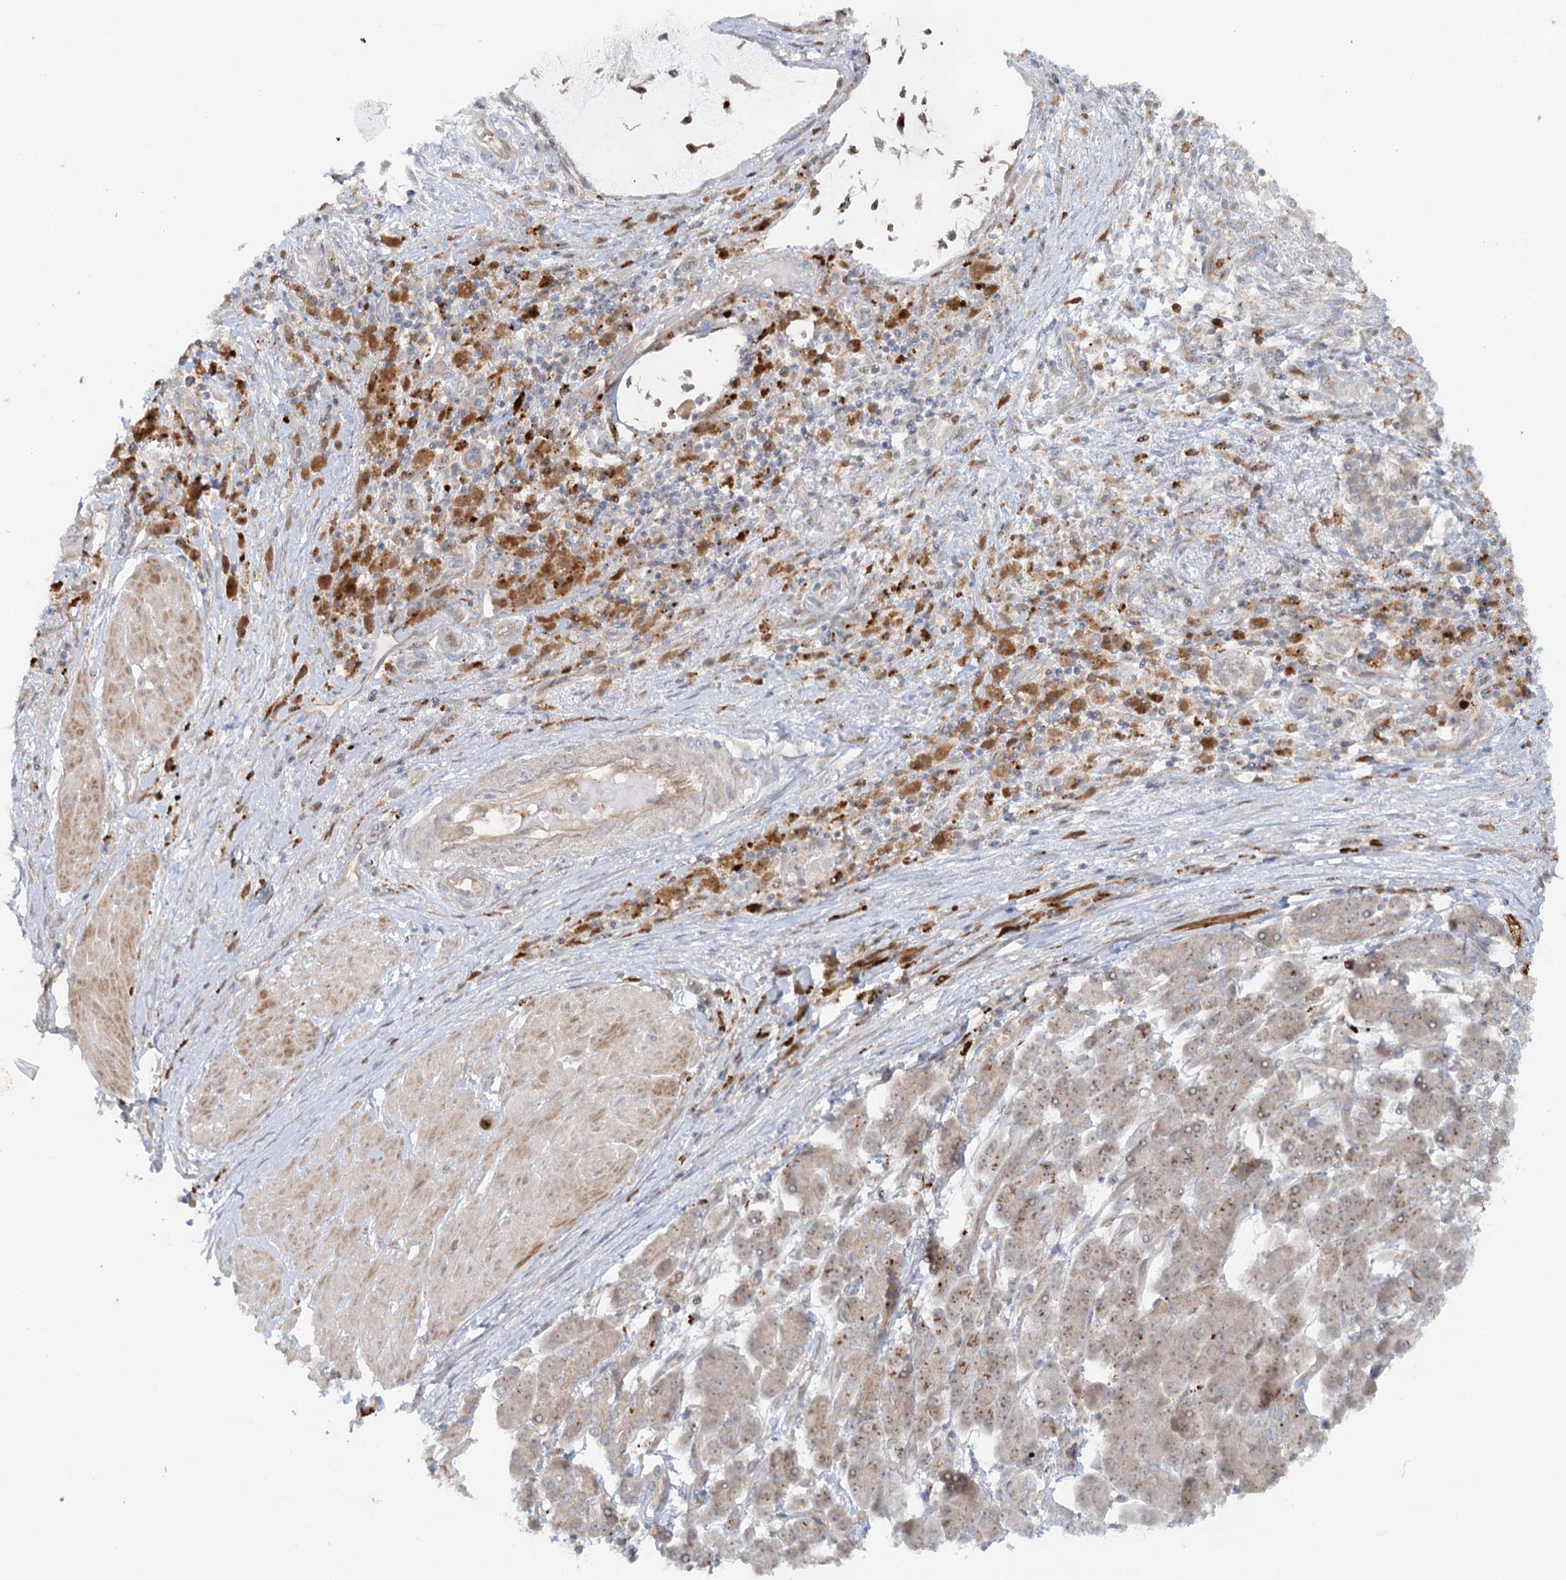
{"staining": {"intensity": "weak", "quantity": "<25%", "location": "cytoplasmic/membranous"}, "tissue": "pancreatic cancer", "cell_type": "Tumor cells", "image_type": "cancer", "snomed": [{"axis": "morphology", "description": "Adenocarcinoma, NOS"}, {"axis": "topography", "description": "Pancreas"}], "caption": "A histopathology image of human pancreatic adenocarcinoma is negative for staining in tumor cells.", "gene": "GBE1", "patient": {"sex": "male", "age": 68}}